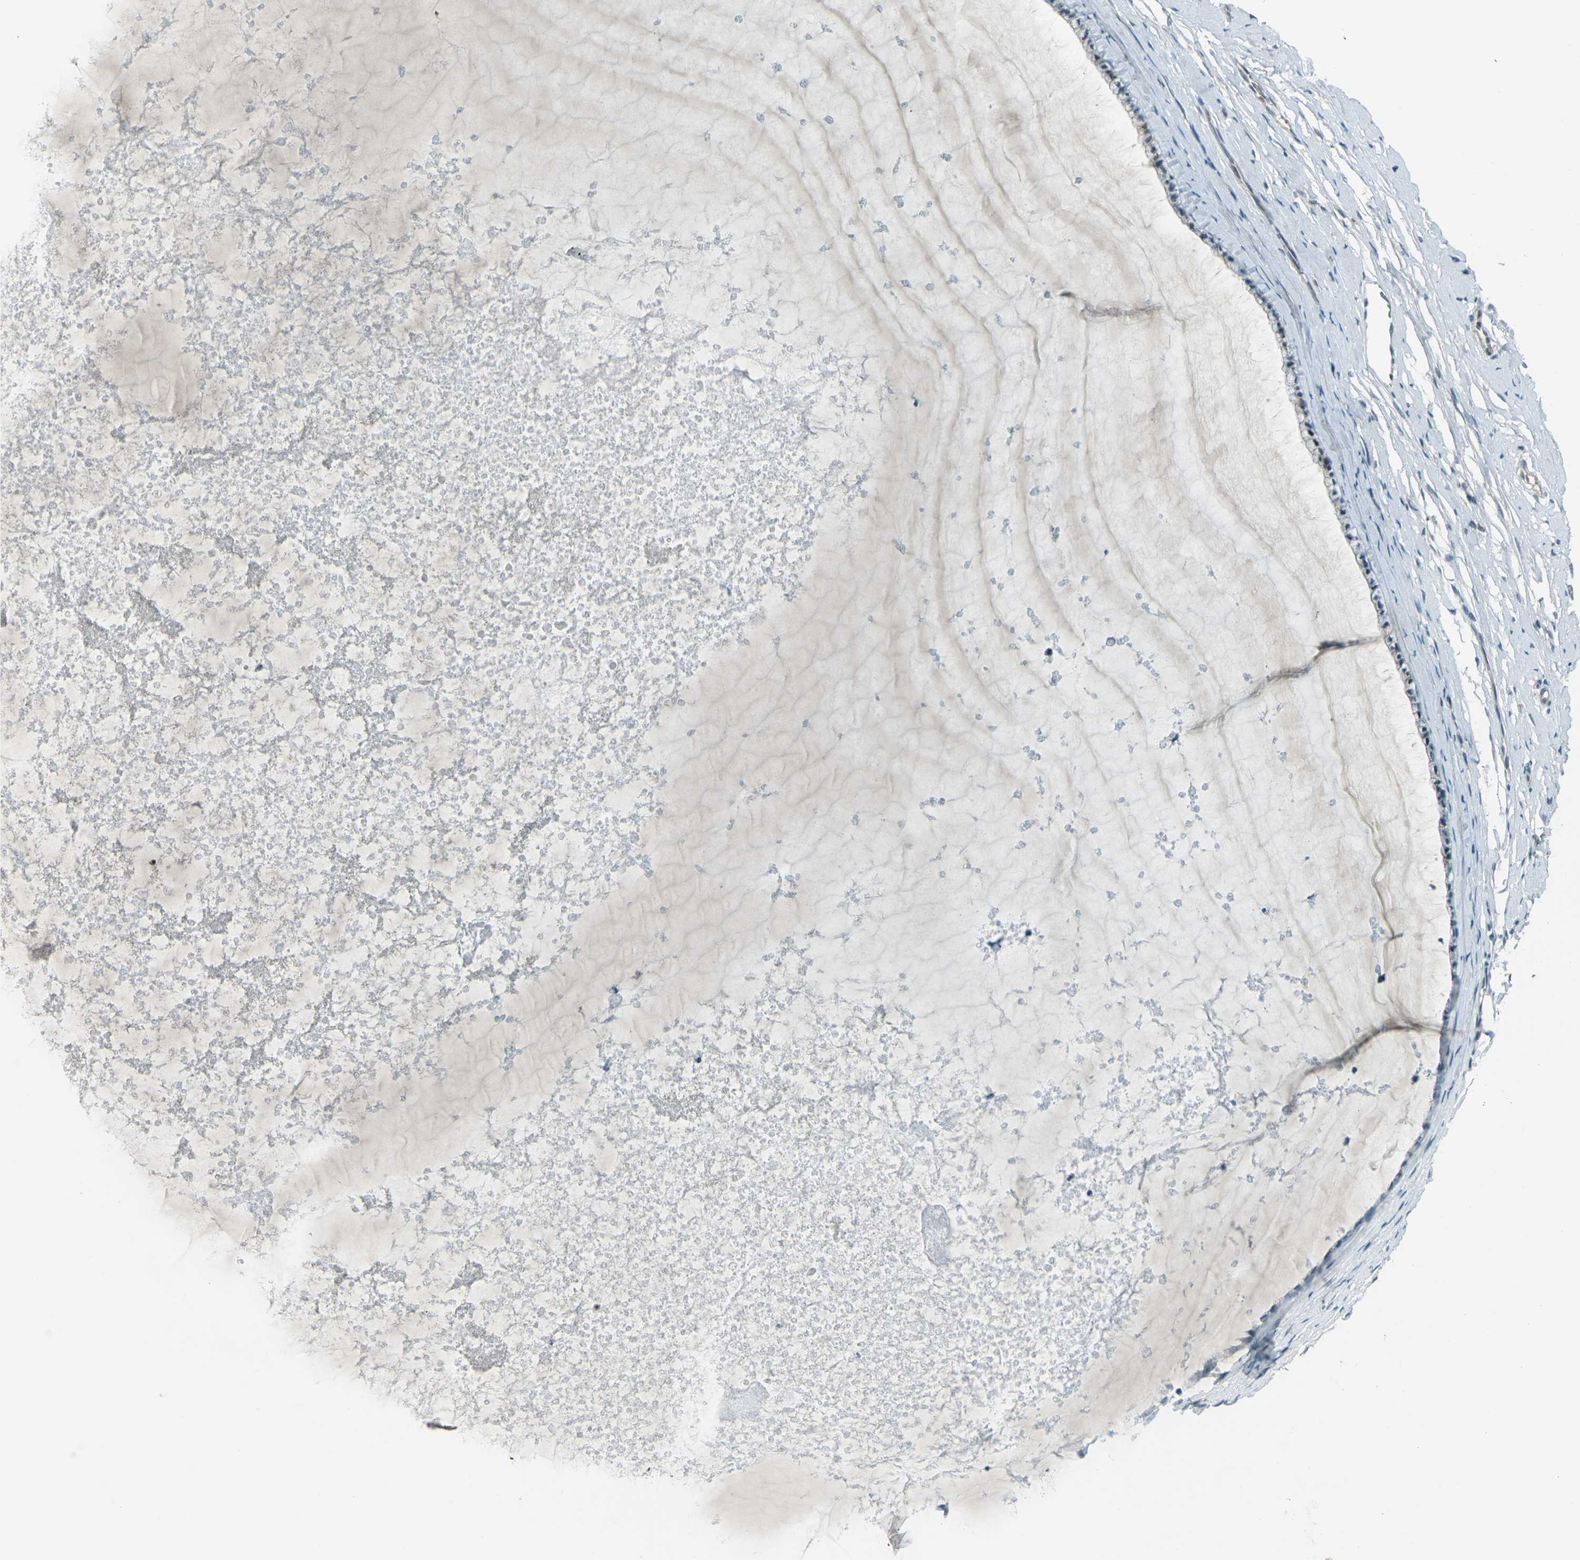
{"staining": {"intensity": "weak", "quantity": "<25%", "location": "cytoplasmic/membranous"}, "tissue": "cervix", "cell_type": "Glandular cells", "image_type": "normal", "snomed": [{"axis": "morphology", "description": "Normal tissue, NOS"}, {"axis": "topography", "description": "Cervix"}], "caption": "Human cervix stained for a protein using IHC shows no positivity in glandular cells.", "gene": "GPR19", "patient": {"sex": "female", "age": 39}}